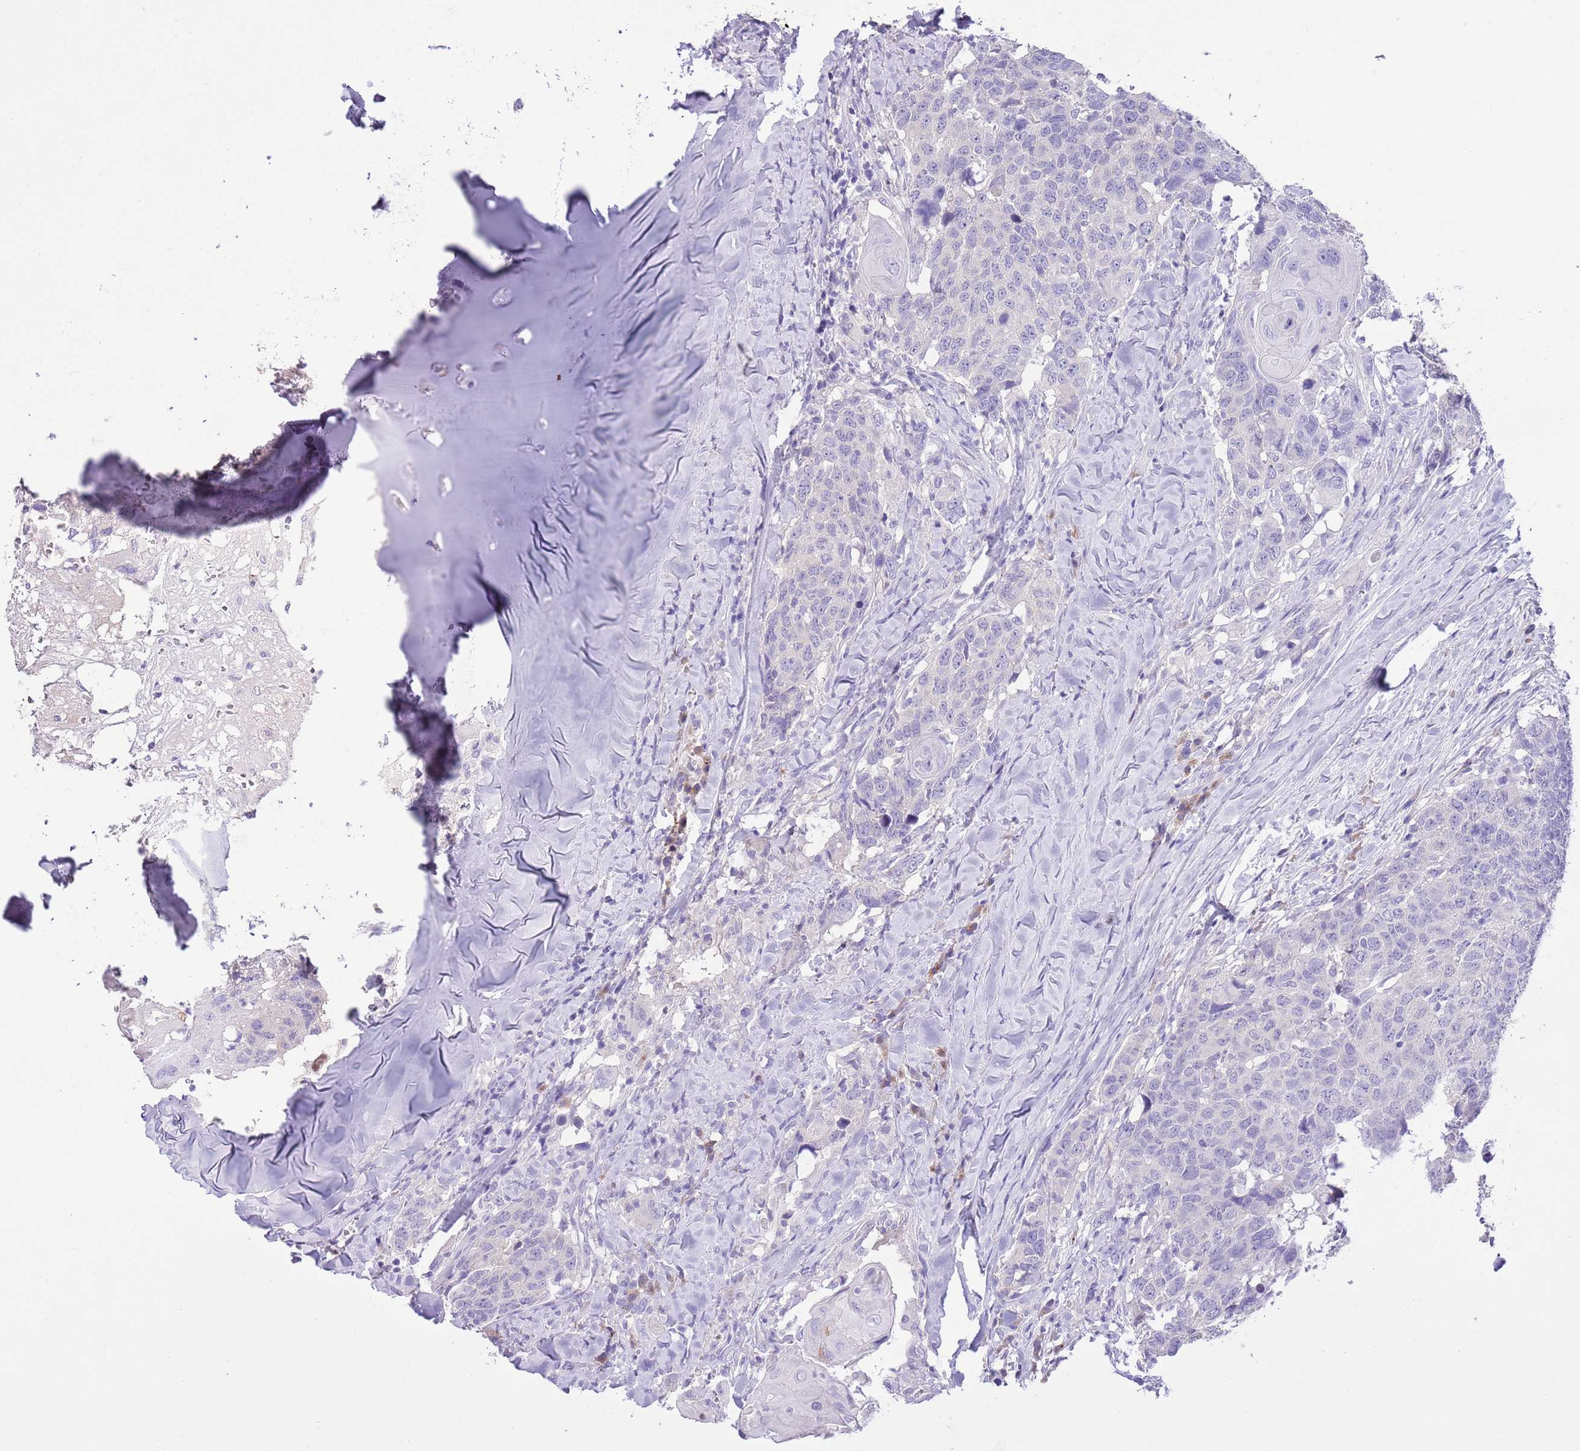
{"staining": {"intensity": "negative", "quantity": "none", "location": "none"}, "tissue": "head and neck cancer", "cell_type": "Tumor cells", "image_type": "cancer", "snomed": [{"axis": "morphology", "description": "Normal tissue, NOS"}, {"axis": "morphology", "description": "Squamous cell carcinoma, NOS"}, {"axis": "topography", "description": "Skeletal muscle"}, {"axis": "topography", "description": "Vascular tissue"}, {"axis": "topography", "description": "Peripheral nerve tissue"}, {"axis": "topography", "description": "Head-Neck"}], "caption": "The IHC photomicrograph has no significant staining in tumor cells of head and neck cancer tissue. Nuclei are stained in blue.", "gene": "CLEC2A", "patient": {"sex": "male", "age": 66}}